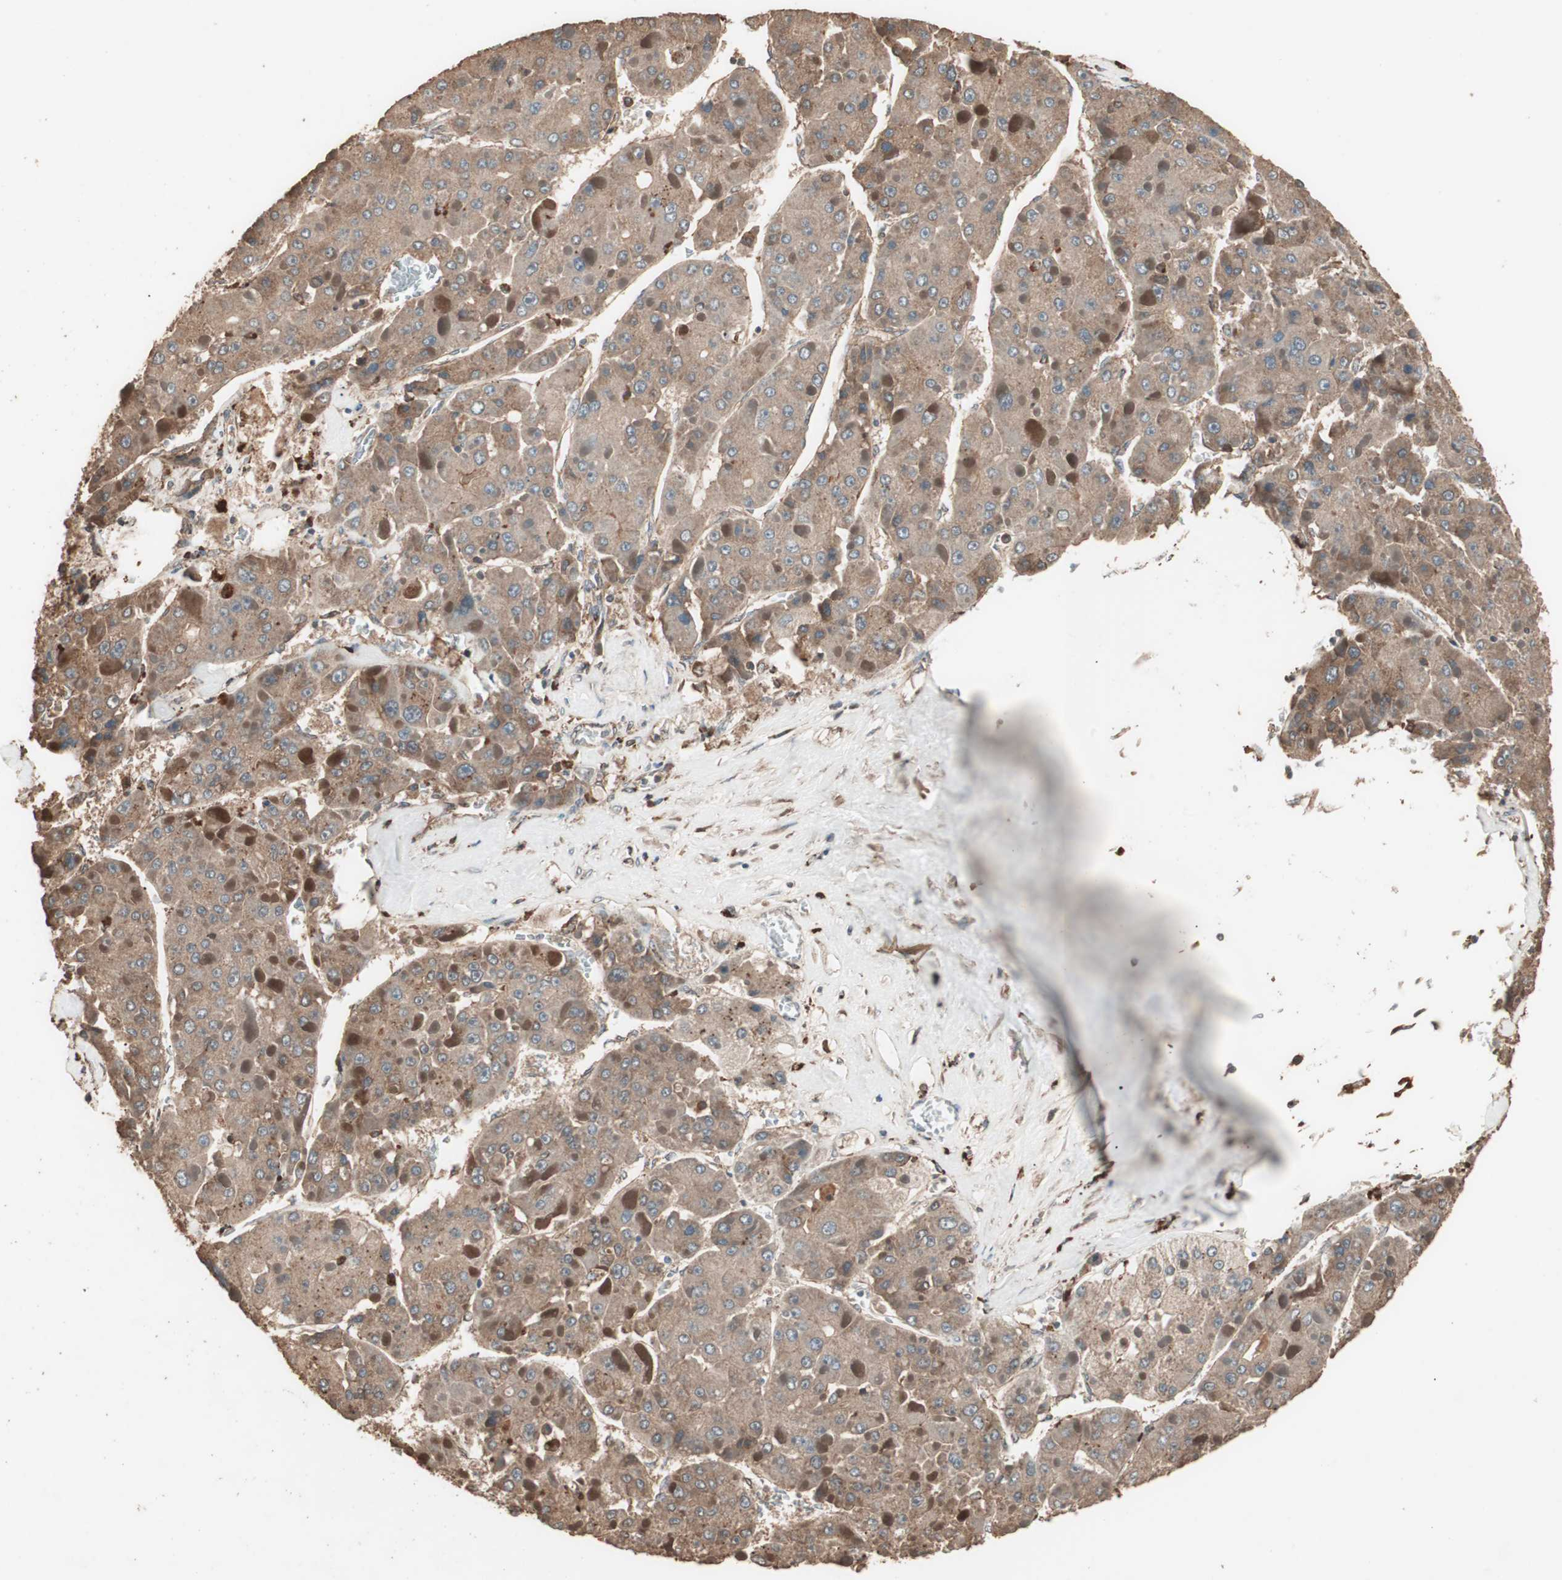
{"staining": {"intensity": "moderate", "quantity": ">75%", "location": "cytoplasmic/membranous"}, "tissue": "liver cancer", "cell_type": "Tumor cells", "image_type": "cancer", "snomed": [{"axis": "morphology", "description": "Carcinoma, Hepatocellular, NOS"}, {"axis": "topography", "description": "Liver"}], "caption": "Immunohistochemical staining of human liver cancer (hepatocellular carcinoma) exhibits medium levels of moderate cytoplasmic/membranous staining in approximately >75% of tumor cells.", "gene": "CCN4", "patient": {"sex": "female", "age": 73}}